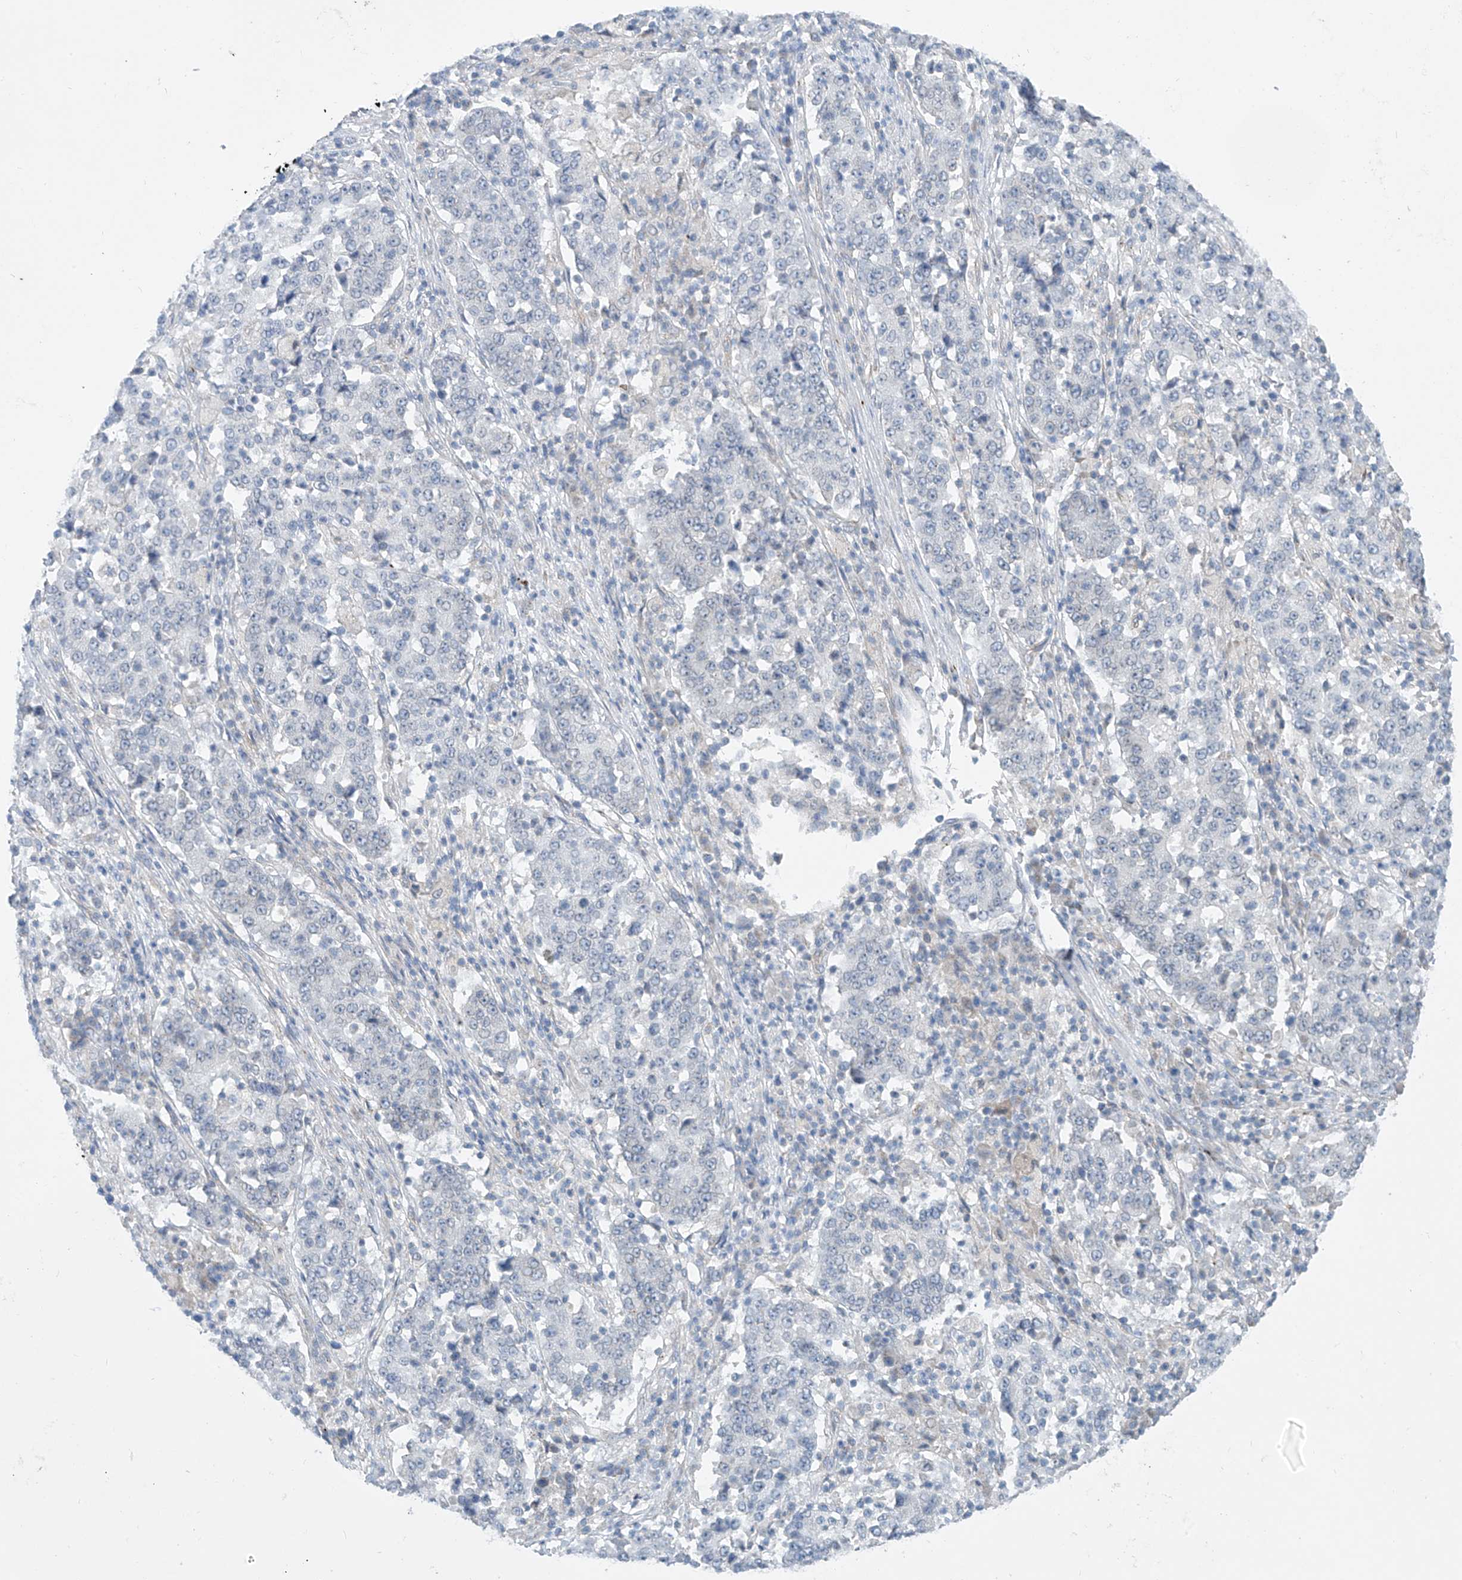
{"staining": {"intensity": "negative", "quantity": "none", "location": "none"}, "tissue": "stomach cancer", "cell_type": "Tumor cells", "image_type": "cancer", "snomed": [{"axis": "morphology", "description": "Adenocarcinoma, NOS"}, {"axis": "topography", "description": "Stomach"}], "caption": "Immunohistochemistry (IHC) photomicrograph of human adenocarcinoma (stomach) stained for a protein (brown), which shows no expression in tumor cells.", "gene": "KRTAP25-1", "patient": {"sex": "male", "age": 59}}